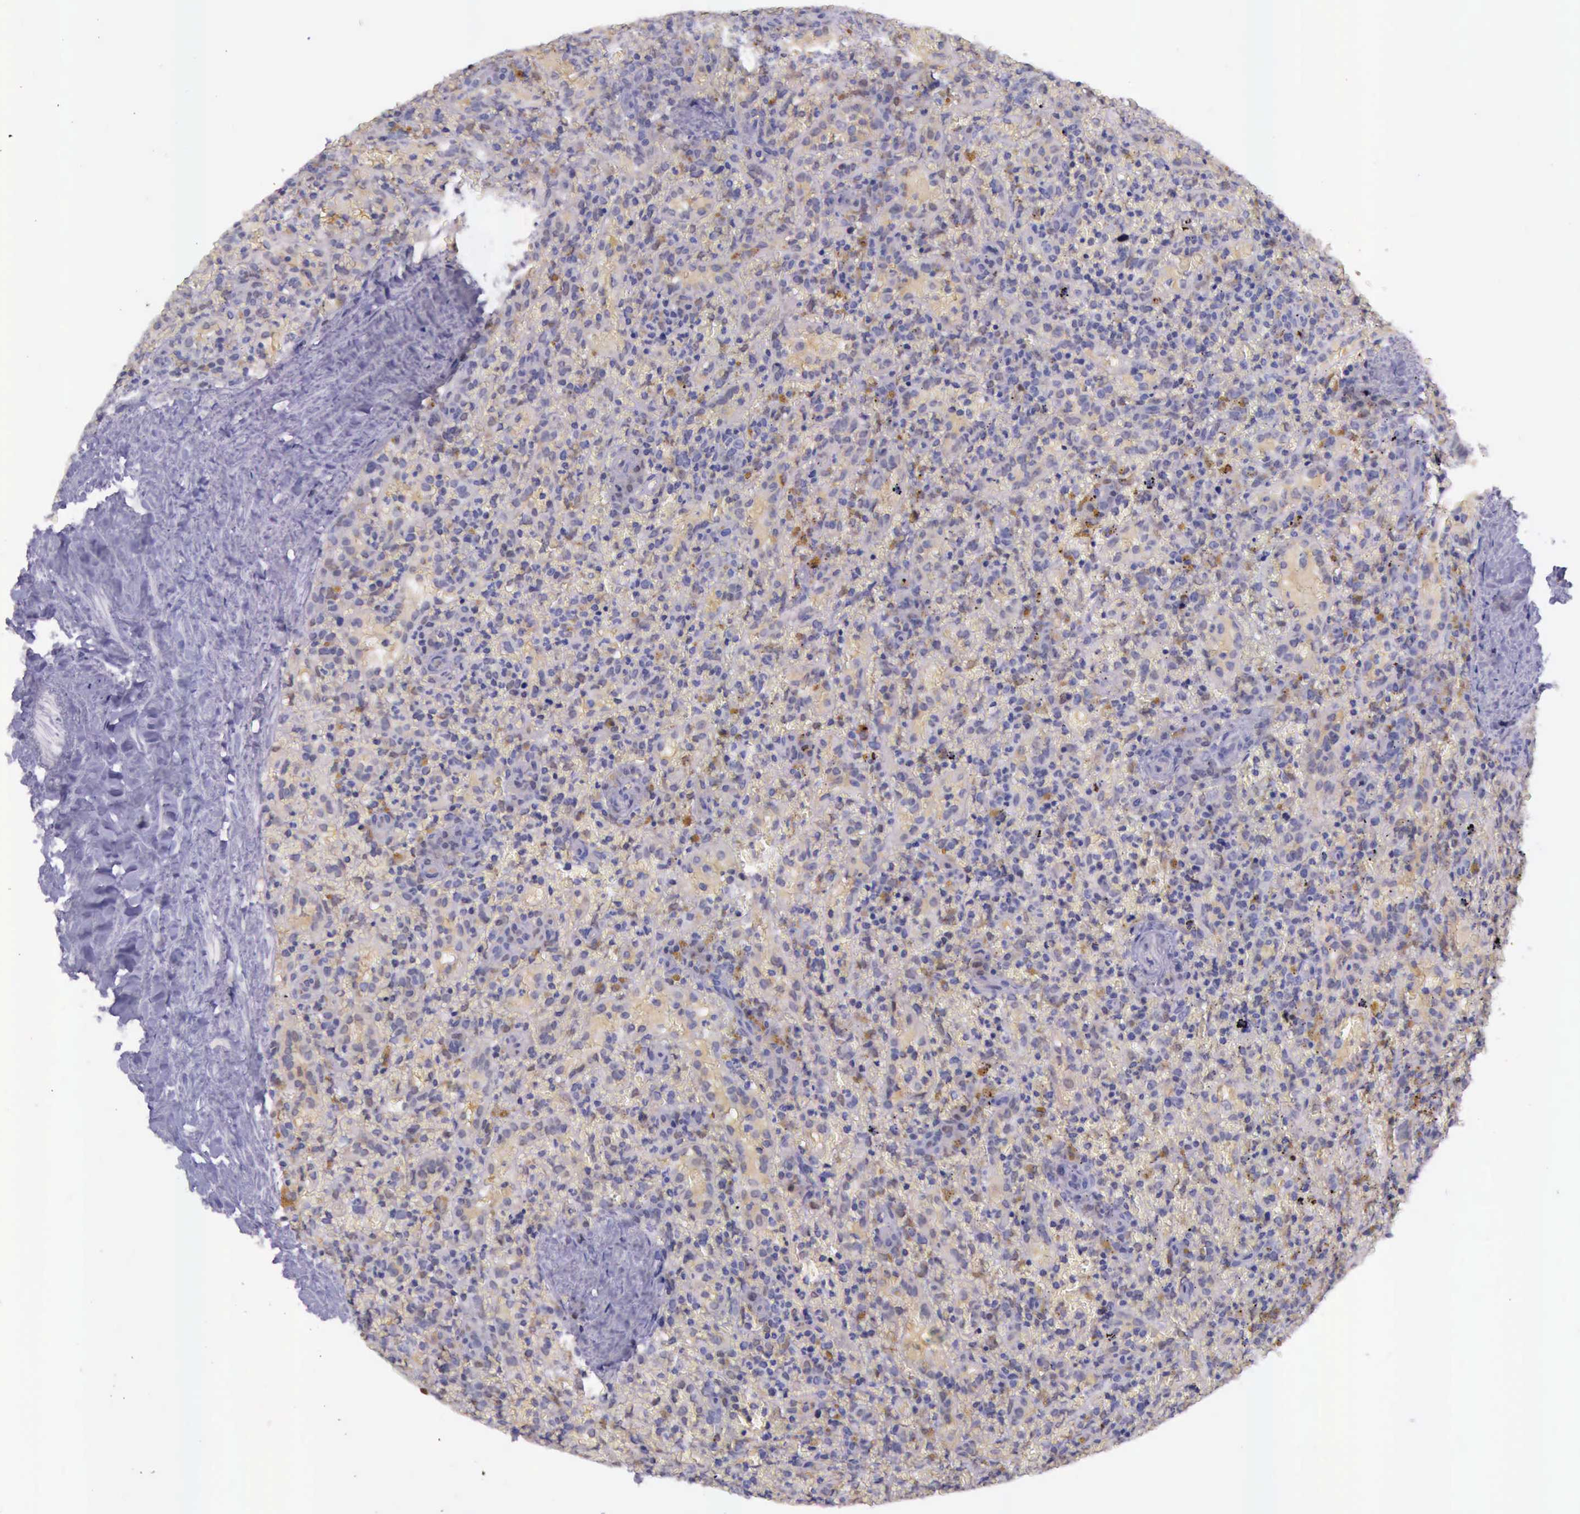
{"staining": {"intensity": "moderate", "quantity": "<25%", "location": "cytoplasmic/membranous,nuclear"}, "tissue": "lymphoma", "cell_type": "Tumor cells", "image_type": "cancer", "snomed": [{"axis": "morphology", "description": "Malignant lymphoma, non-Hodgkin's type, High grade"}, {"axis": "topography", "description": "Spleen"}, {"axis": "topography", "description": "Lymph node"}], "caption": "Protein expression analysis of human lymphoma reveals moderate cytoplasmic/membranous and nuclear expression in approximately <25% of tumor cells. The protein of interest is stained brown, and the nuclei are stained in blue (DAB (3,3'-diaminobenzidine) IHC with brightfield microscopy, high magnification).", "gene": "PARP1", "patient": {"sex": "female", "age": 70}}